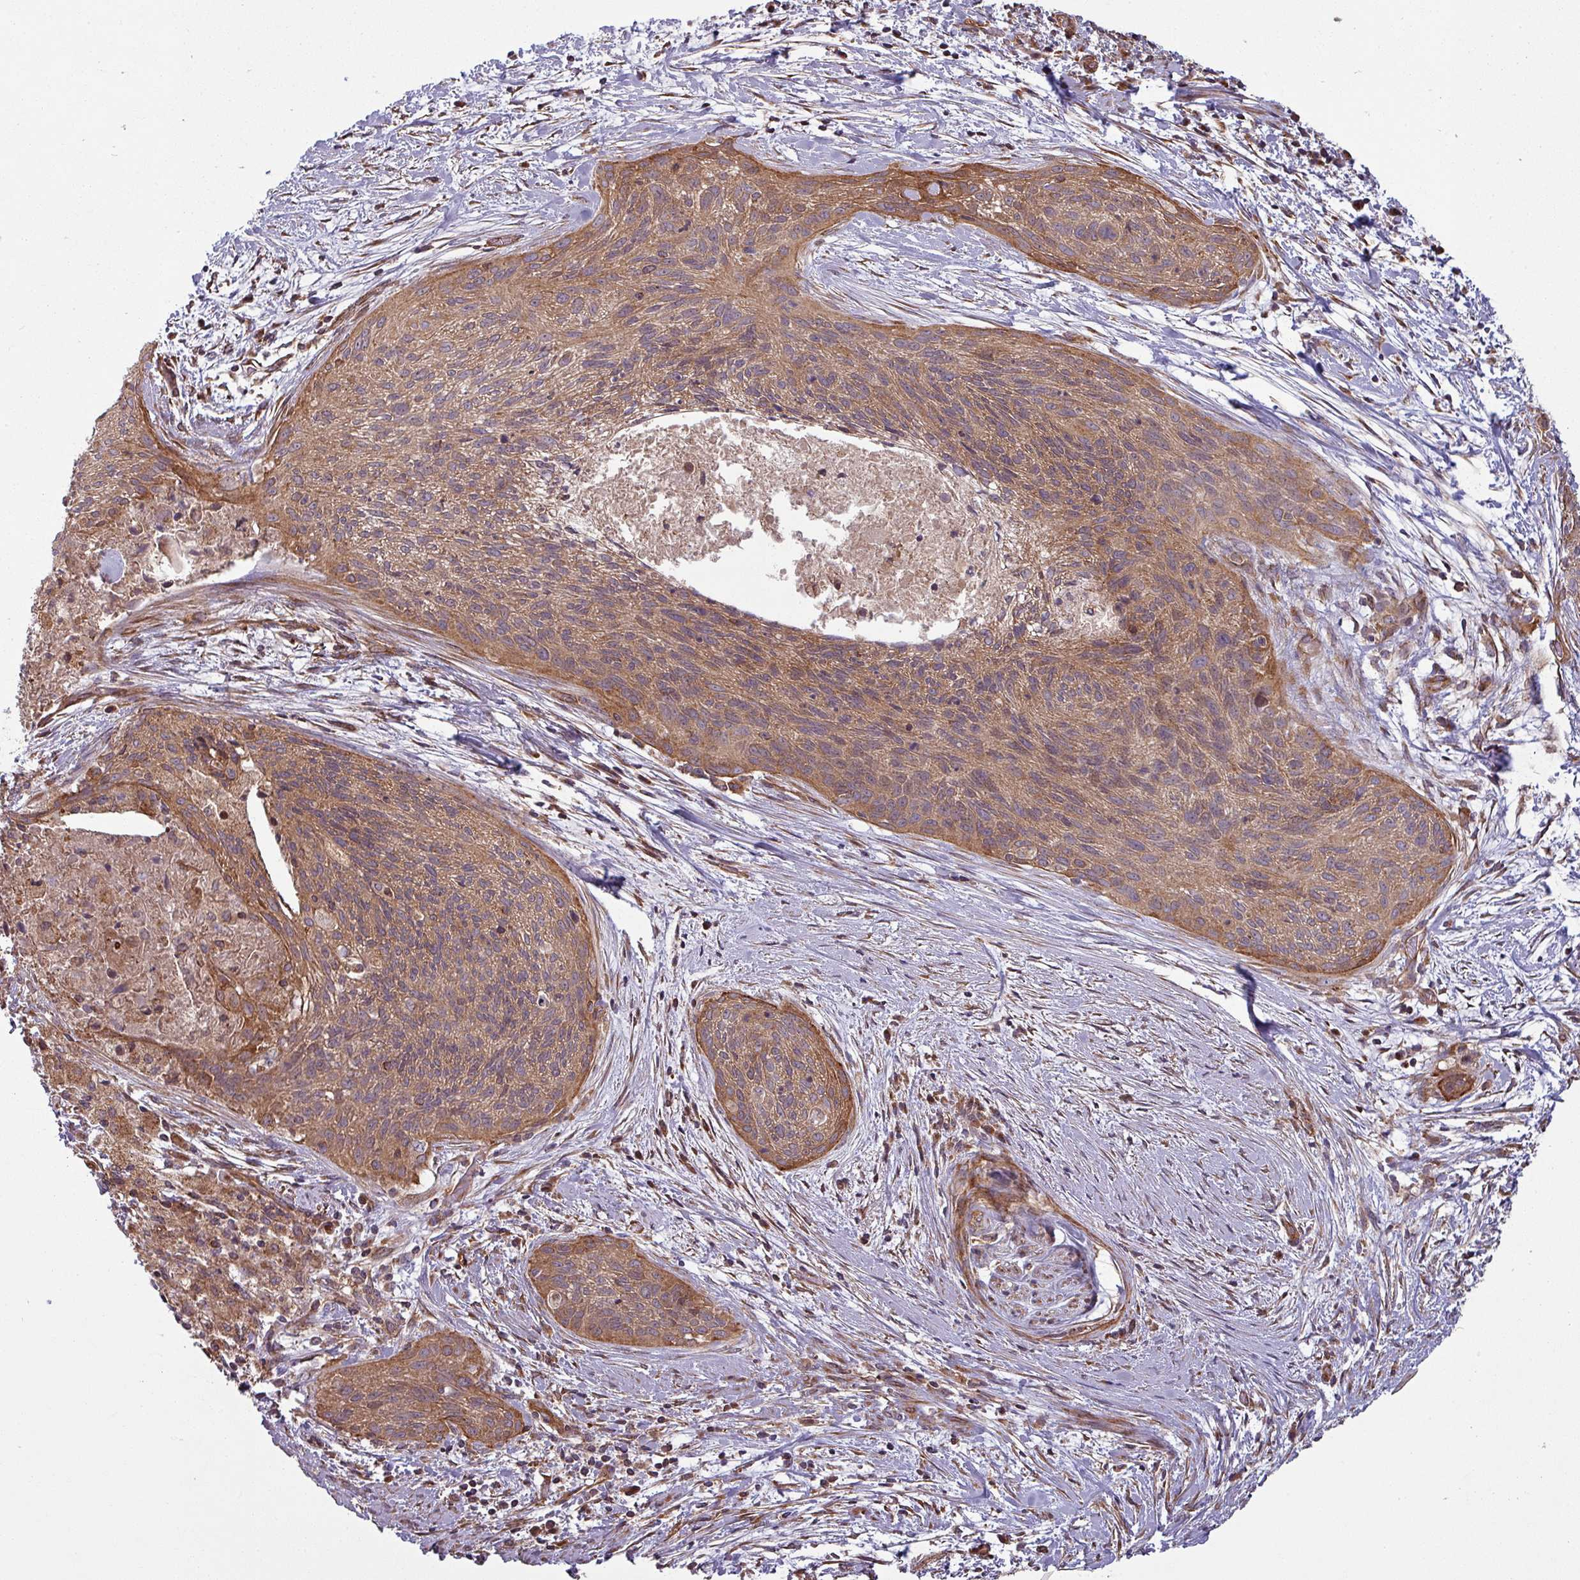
{"staining": {"intensity": "moderate", "quantity": "25%-75%", "location": "cytoplasmic/membranous"}, "tissue": "cervical cancer", "cell_type": "Tumor cells", "image_type": "cancer", "snomed": [{"axis": "morphology", "description": "Squamous cell carcinoma, NOS"}, {"axis": "topography", "description": "Cervix"}], "caption": "Tumor cells demonstrate medium levels of moderate cytoplasmic/membranous staining in about 25%-75% of cells in human squamous cell carcinoma (cervical). The staining is performed using DAB (3,3'-diaminobenzidine) brown chromogen to label protein expression. The nuclei are counter-stained blue using hematoxylin.", "gene": "SNRNP25", "patient": {"sex": "female", "age": 55}}